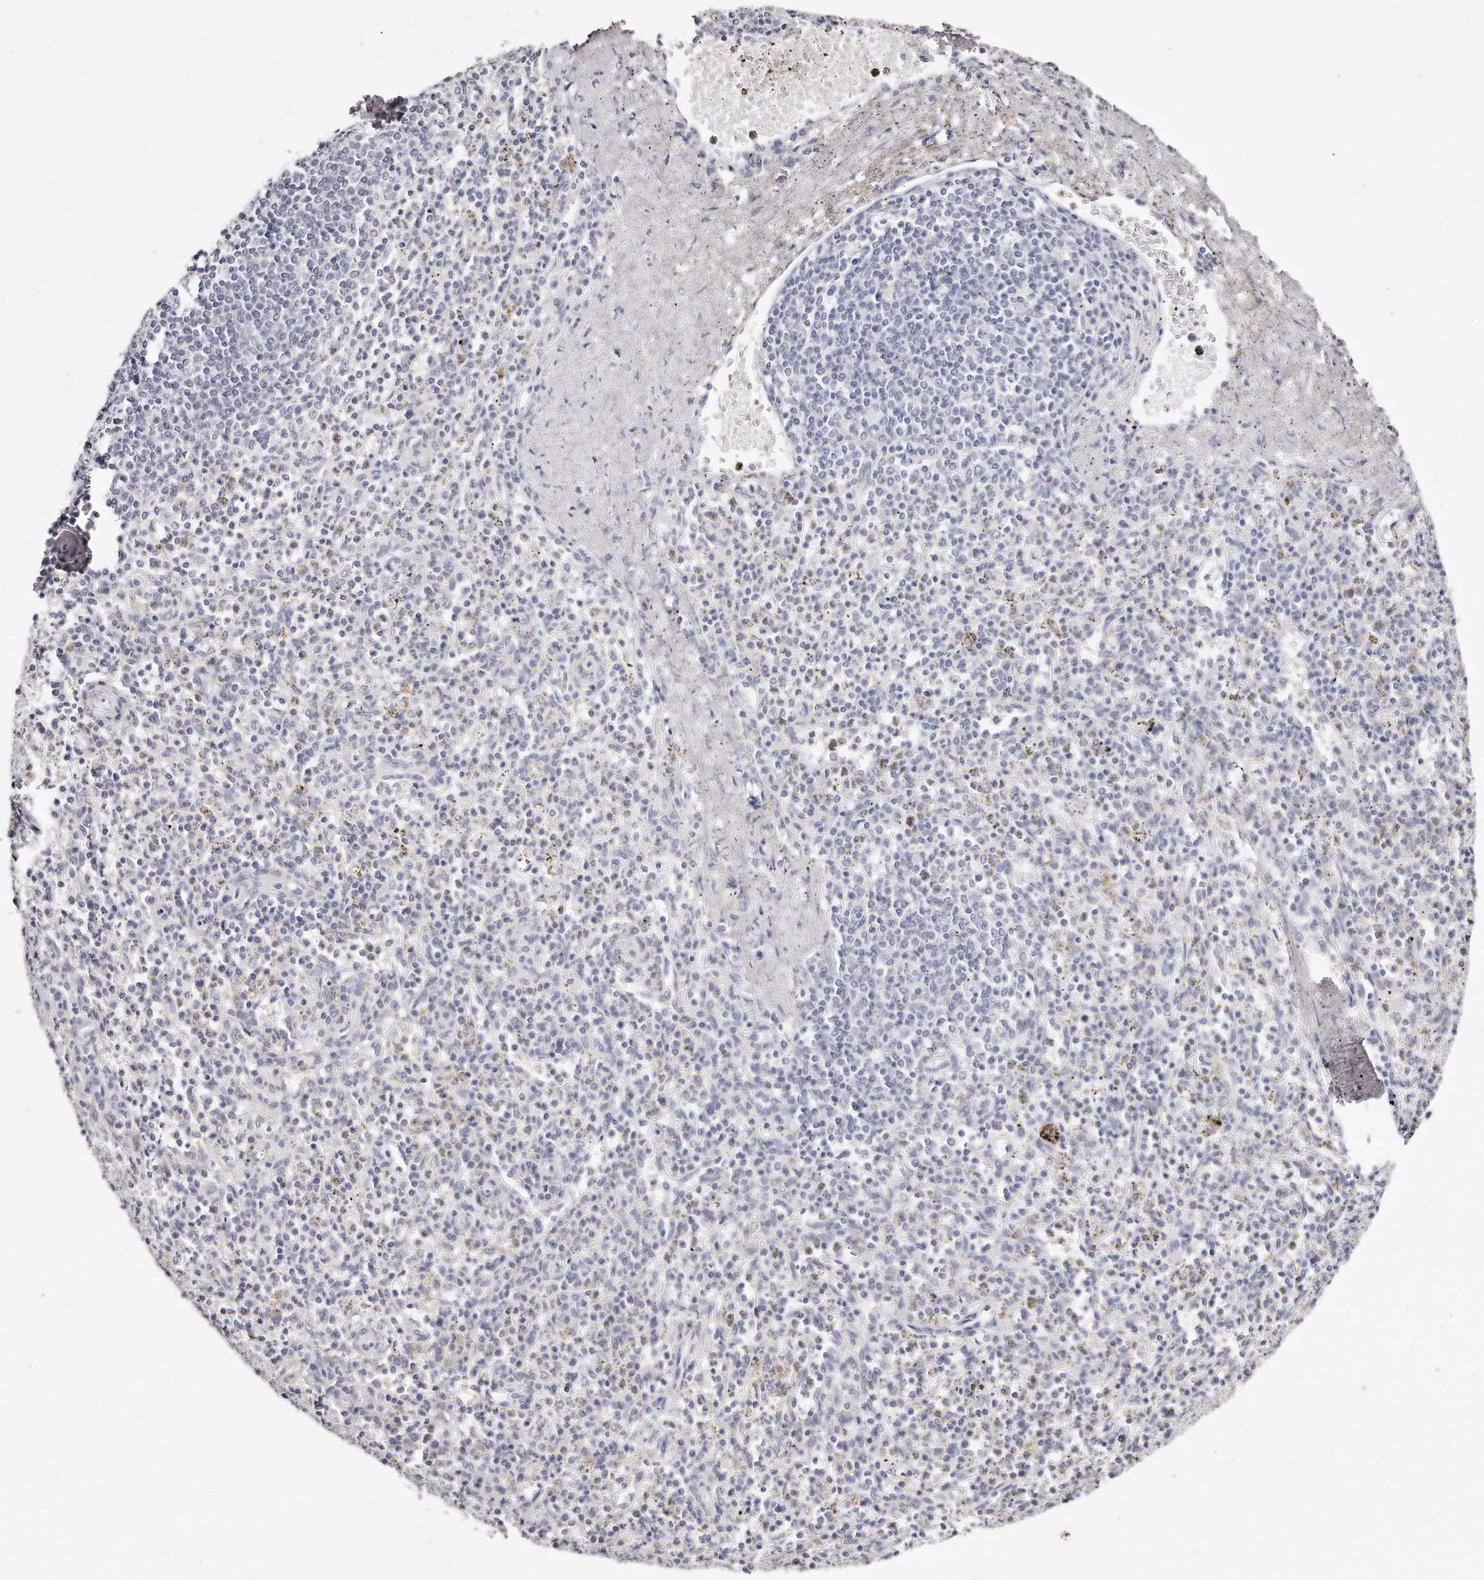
{"staining": {"intensity": "negative", "quantity": "none", "location": "none"}, "tissue": "spleen", "cell_type": "Cells in red pulp", "image_type": "normal", "snomed": [{"axis": "morphology", "description": "Normal tissue, NOS"}, {"axis": "topography", "description": "Spleen"}], "caption": "Cells in red pulp are negative for brown protein staining in unremarkable spleen. (IHC, brightfield microscopy, high magnification).", "gene": "GDA", "patient": {"sex": "male", "age": 72}}